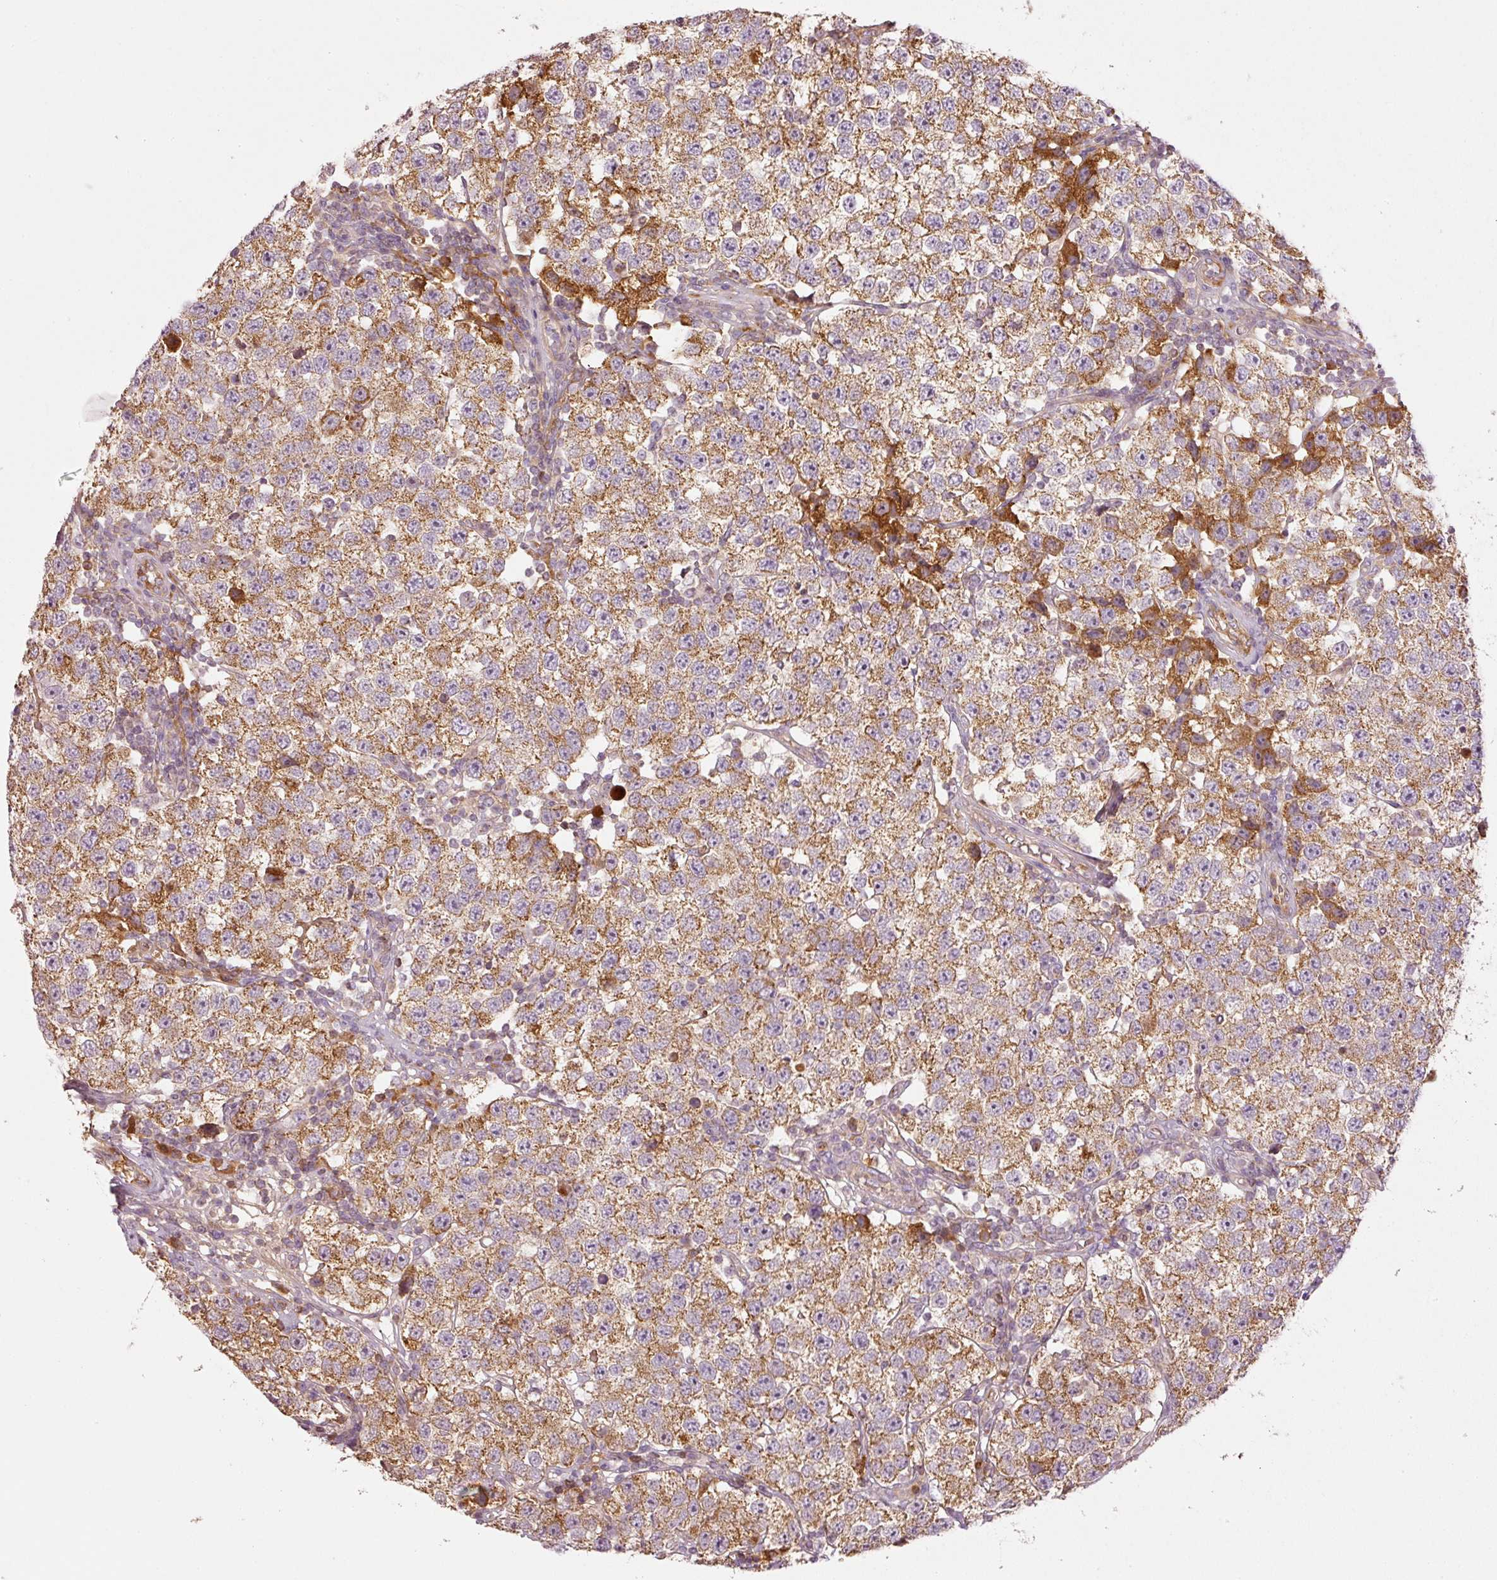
{"staining": {"intensity": "moderate", "quantity": ">75%", "location": "cytoplasmic/membranous"}, "tissue": "testis cancer", "cell_type": "Tumor cells", "image_type": "cancer", "snomed": [{"axis": "morphology", "description": "Seminoma, NOS"}, {"axis": "topography", "description": "Testis"}], "caption": "Moderate cytoplasmic/membranous protein staining is appreciated in approximately >75% of tumor cells in testis cancer (seminoma).", "gene": "SERPING1", "patient": {"sex": "male", "age": 34}}